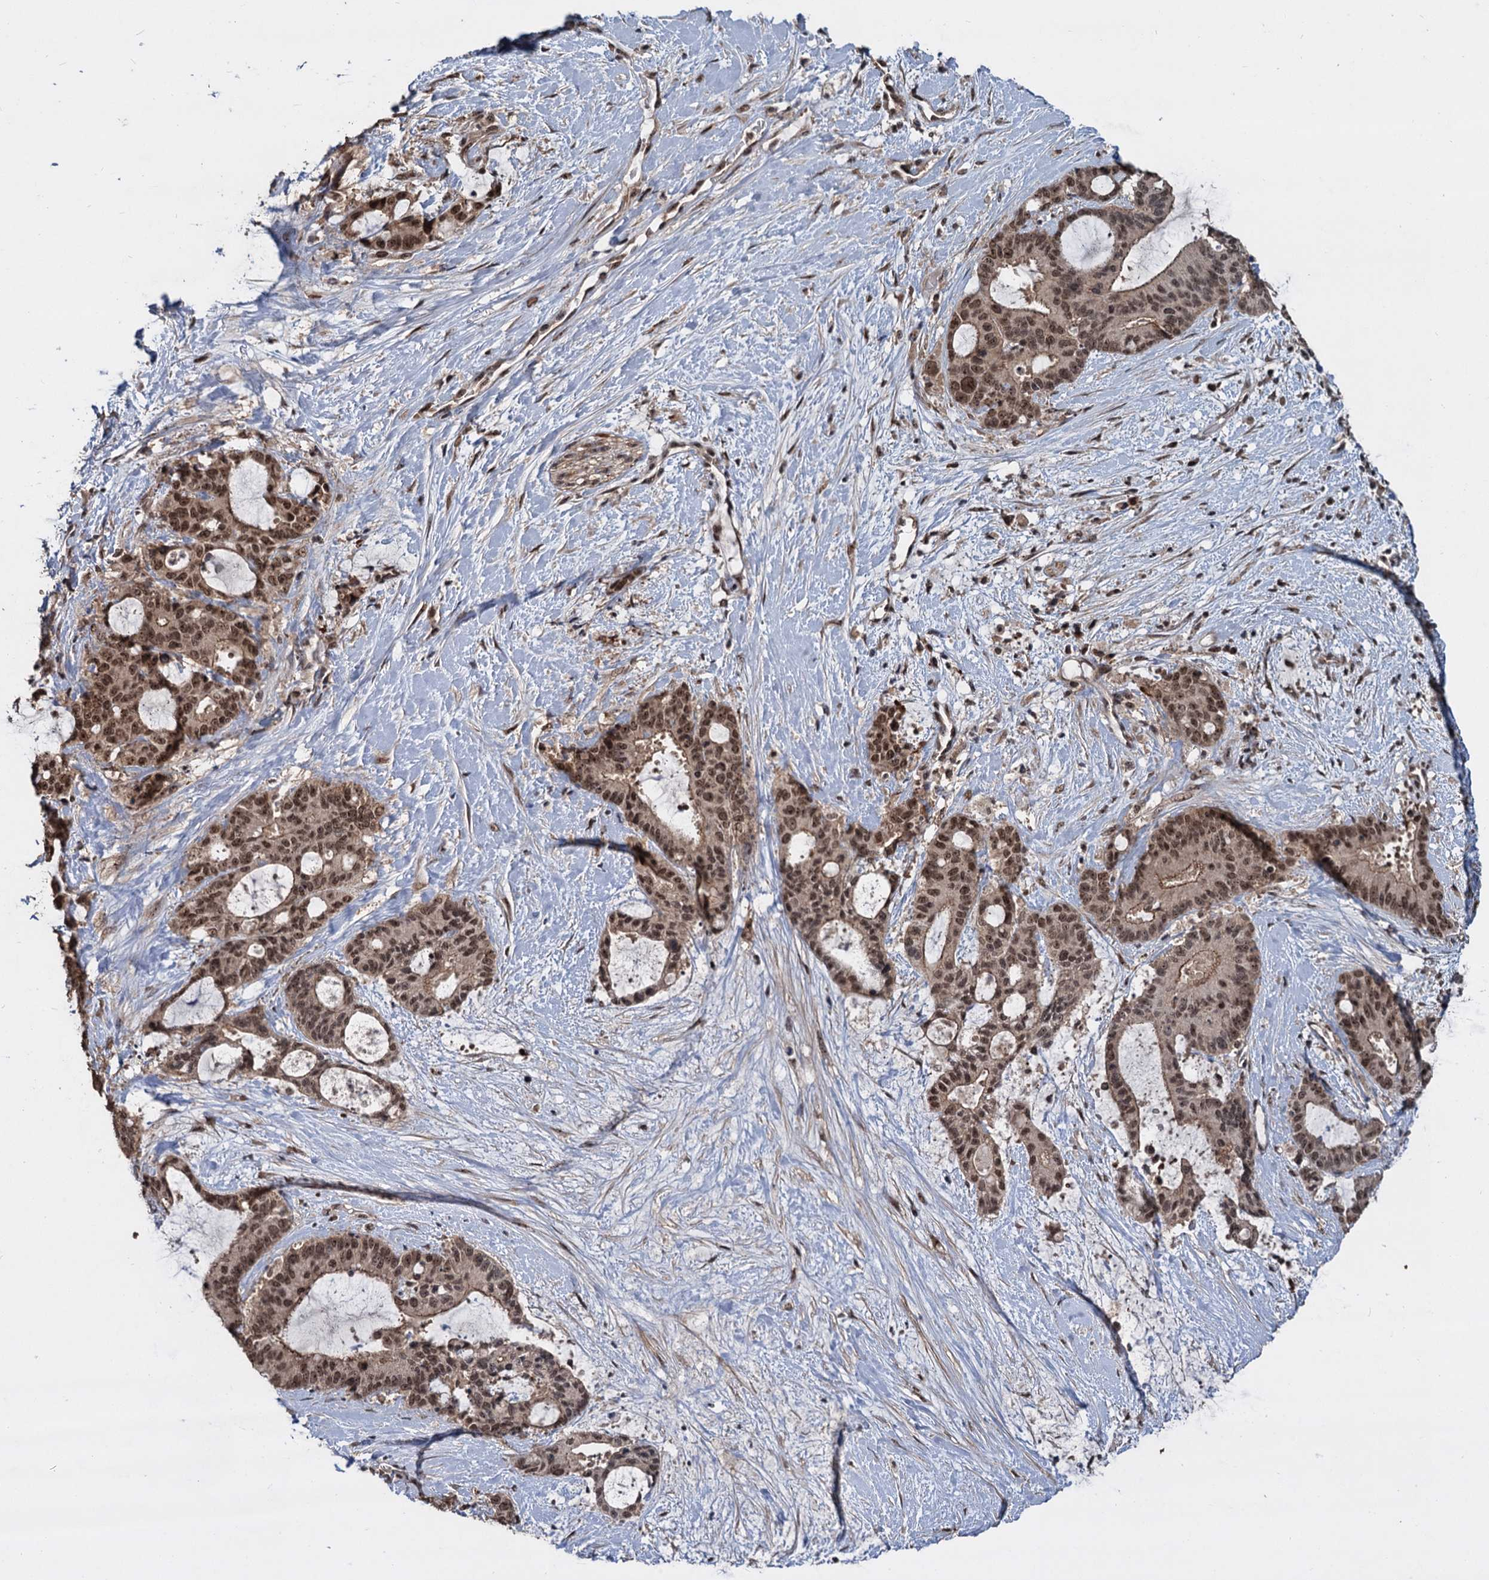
{"staining": {"intensity": "moderate", "quantity": ">75%", "location": "nuclear"}, "tissue": "liver cancer", "cell_type": "Tumor cells", "image_type": "cancer", "snomed": [{"axis": "morphology", "description": "Normal tissue, NOS"}, {"axis": "morphology", "description": "Cholangiocarcinoma"}, {"axis": "topography", "description": "Liver"}, {"axis": "topography", "description": "Peripheral nerve tissue"}], "caption": "The histopathology image displays a brown stain indicating the presence of a protein in the nuclear of tumor cells in cholangiocarcinoma (liver).", "gene": "FAM216B", "patient": {"sex": "female", "age": 73}}